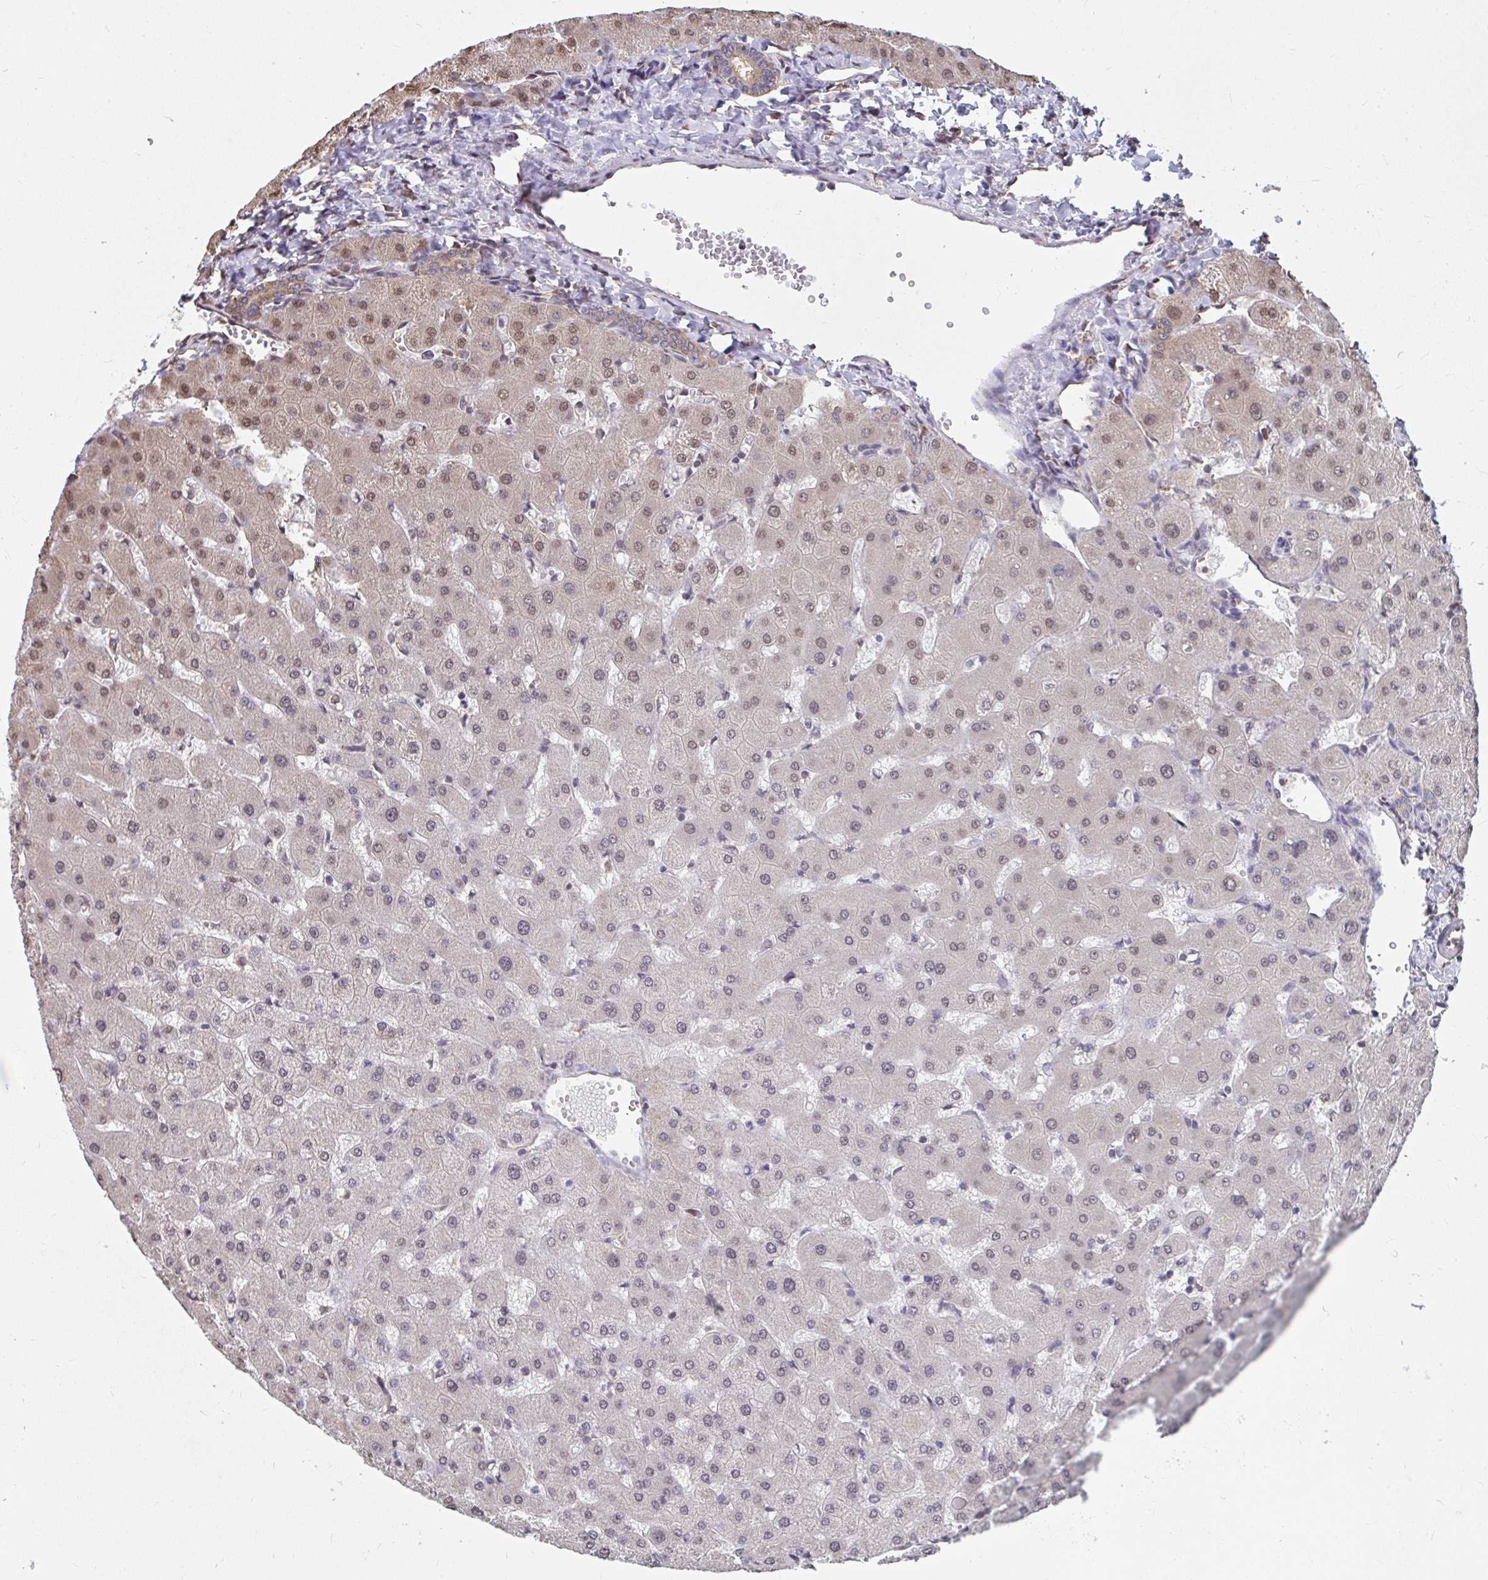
{"staining": {"intensity": "weak", "quantity": ">75%", "location": "cytoplasmic/membranous"}, "tissue": "liver", "cell_type": "Cholangiocytes", "image_type": "normal", "snomed": [{"axis": "morphology", "description": "Normal tissue, NOS"}, {"axis": "topography", "description": "Liver"}], "caption": "Protein expression analysis of normal human liver reveals weak cytoplasmic/membranous expression in about >75% of cholangiocytes.", "gene": "SYNCRIP", "patient": {"sex": "female", "age": 63}}